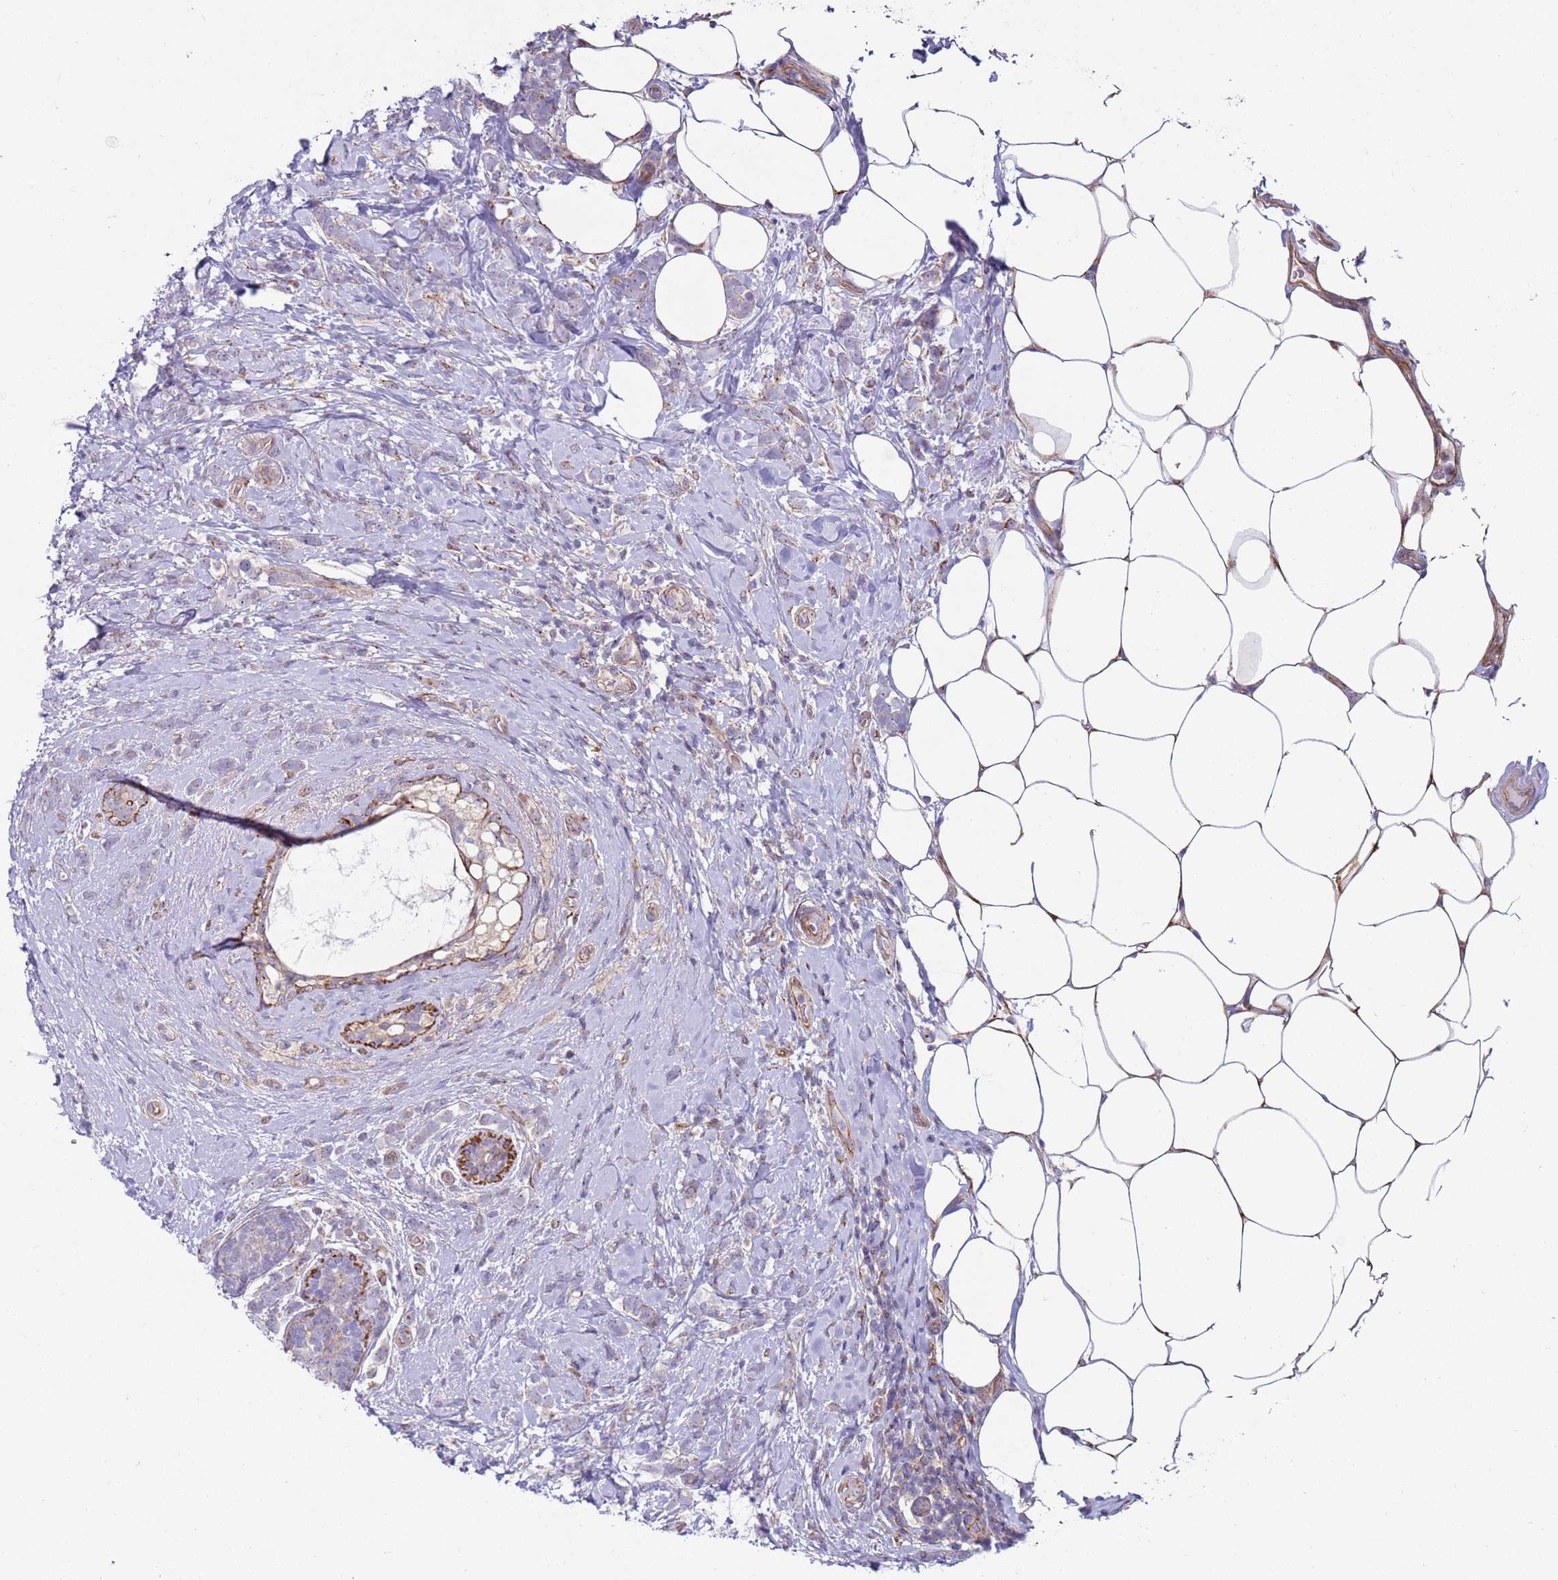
{"staining": {"intensity": "negative", "quantity": "none", "location": "none"}, "tissue": "breast cancer", "cell_type": "Tumor cells", "image_type": "cancer", "snomed": [{"axis": "morphology", "description": "Lobular carcinoma"}, {"axis": "topography", "description": "Breast"}], "caption": "IHC of human breast cancer (lobular carcinoma) shows no staining in tumor cells.", "gene": "HEATR1", "patient": {"sex": "female", "age": 58}}